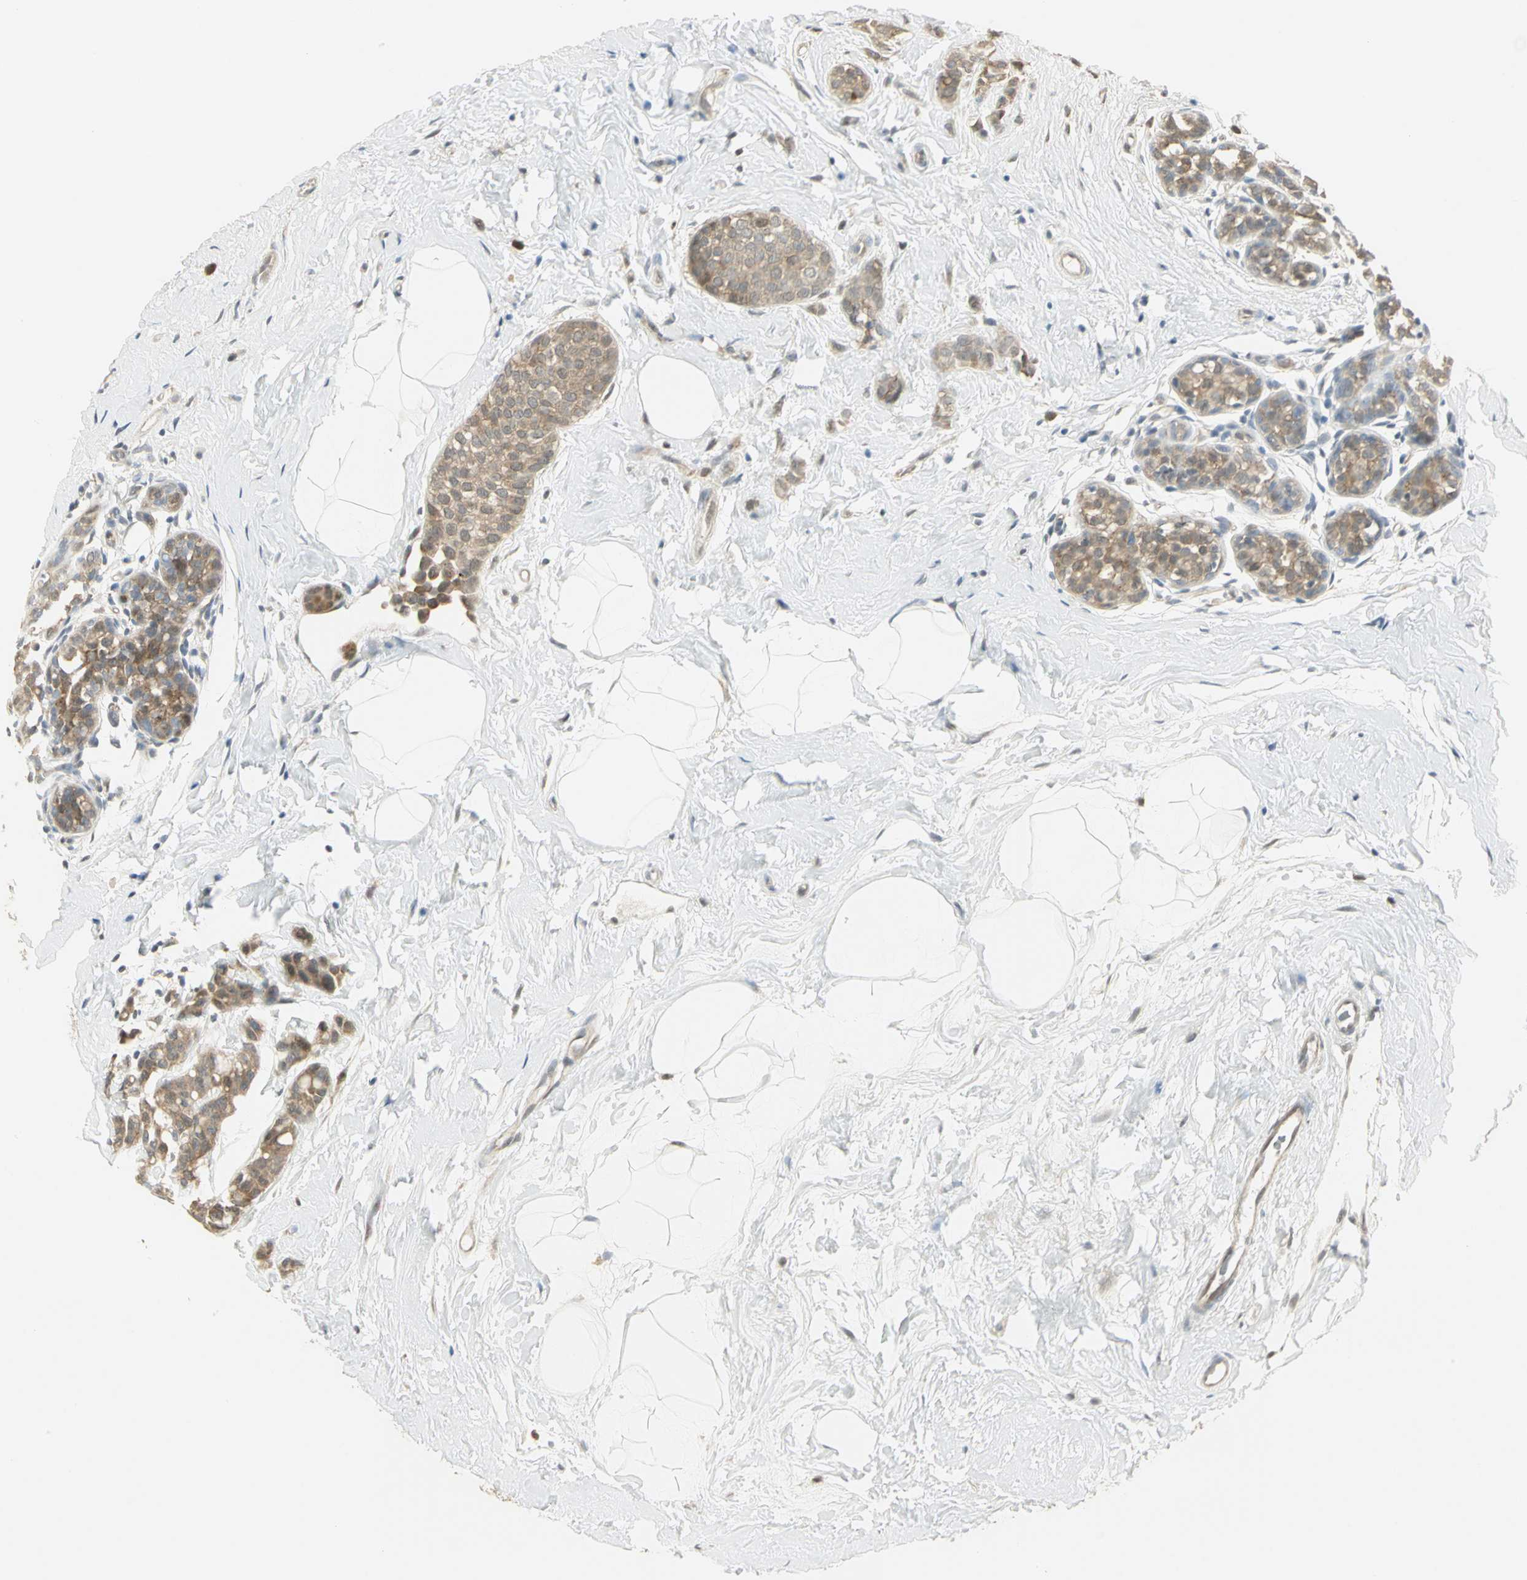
{"staining": {"intensity": "moderate", "quantity": ">75%", "location": "cytoplasmic/membranous"}, "tissue": "breast cancer", "cell_type": "Tumor cells", "image_type": "cancer", "snomed": [{"axis": "morphology", "description": "Lobular carcinoma, in situ"}, {"axis": "morphology", "description": "Lobular carcinoma"}, {"axis": "topography", "description": "Breast"}], "caption": "A medium amount of moderate cytoplasmic/membranous positivity is identified in about >75% of tumor cells in lobular carcinoma (breast) tissue.", "gene": "PSMC4", "patient": {"sex": "female", "age": 41}}